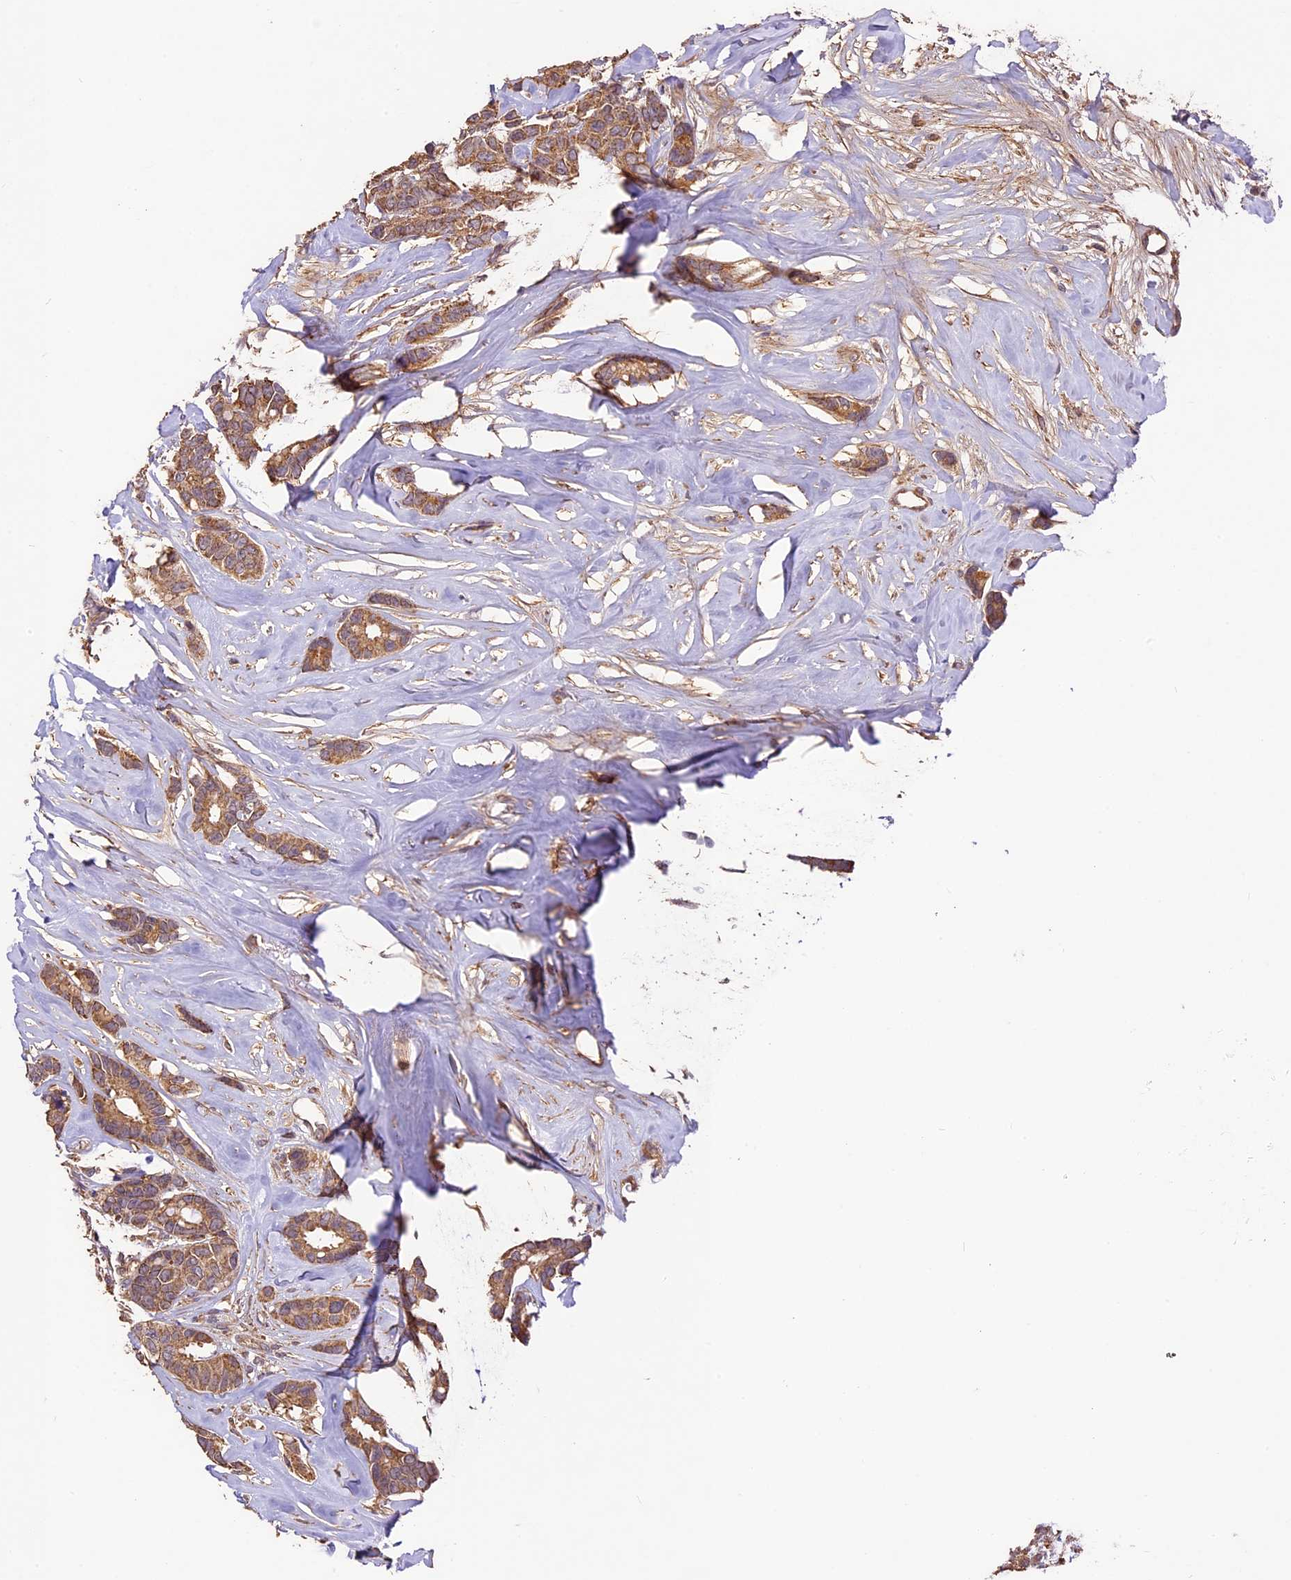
{"staining": {"intensity": "moderate", "quantity": ">75%", "location": "cytoplasmic/membranous"}, "tissue": "breast cancer", "cell_type": "Tumor cells", "image_type": "cancer", "snomed": [{"axis": "morphology", "description": "Duct carcinoma"}, {"axis": "topography", "description": "Breast"}], "caption": "High-magnification brightfield microscopy of breast cancer stained with DAB (brown) and counterstained with hematoxylin (blue). tumor cells exhibit moderate cytoplasmic/membranous expression is seen in approximately>75% of cells.", "gene": "CRLF1", "patient": {"sex": "female", "age": 87}}